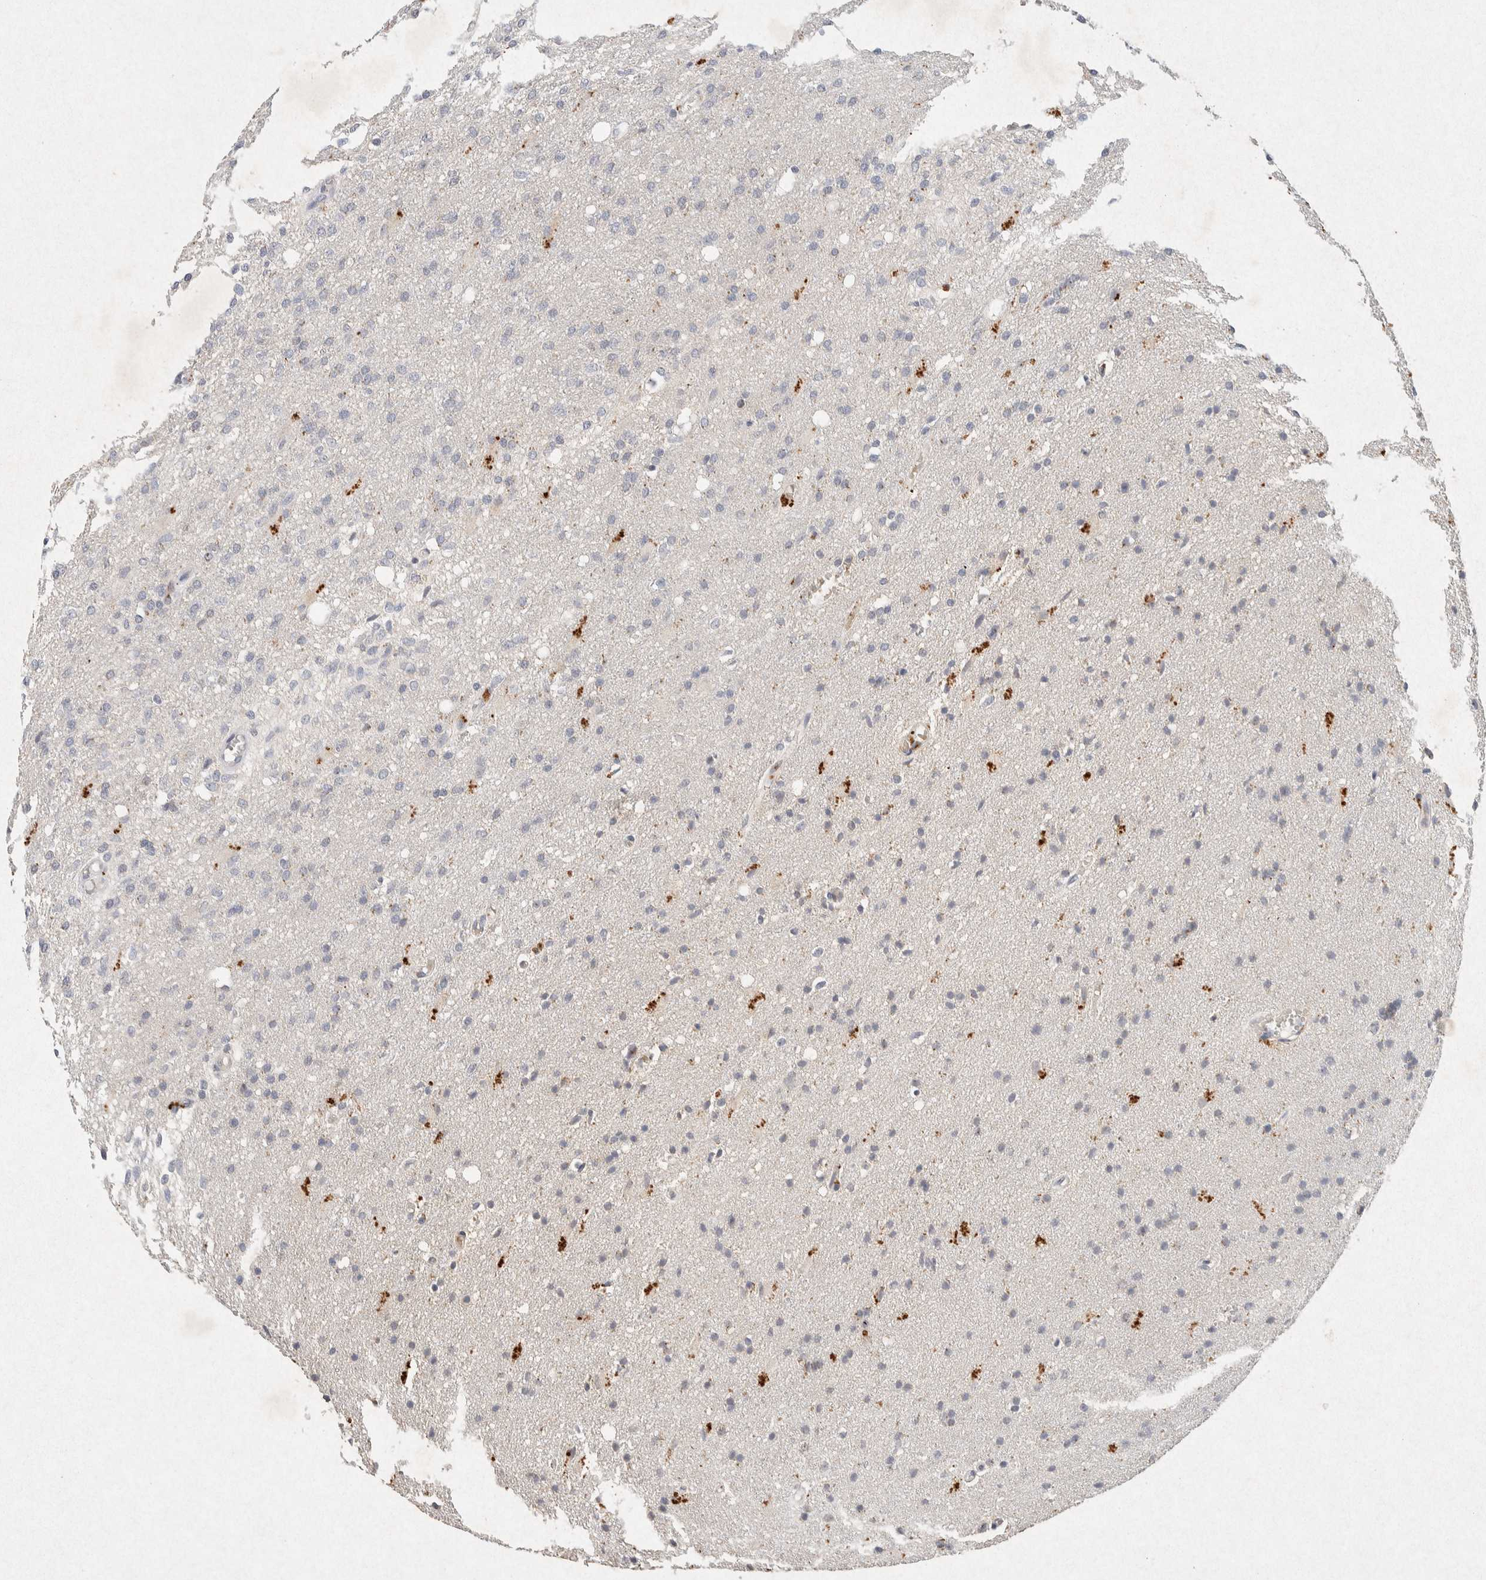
{"staining": {"intensity": "negative", "quantity": "none", "location": "none"}, "tissue": "glioma", "cell_type": "Tumor cells", "image_type": "cancer", "snomed": [{"axis": "morphology", "description": "Normal tissue, NOS"}, {"axis": "morphology", "description": "Glioma, malignant, High grade"}, {"axis": "topography", "description": "Cerebral cortex"}], "caption": "Human high-grade glioma (malignant) stained for a protein using immunohistochemistry (IHC) demonstrates no positivity in tumor cells.", "gene": "GNAI1", "patient": {"sex": "male", "age": 77}}